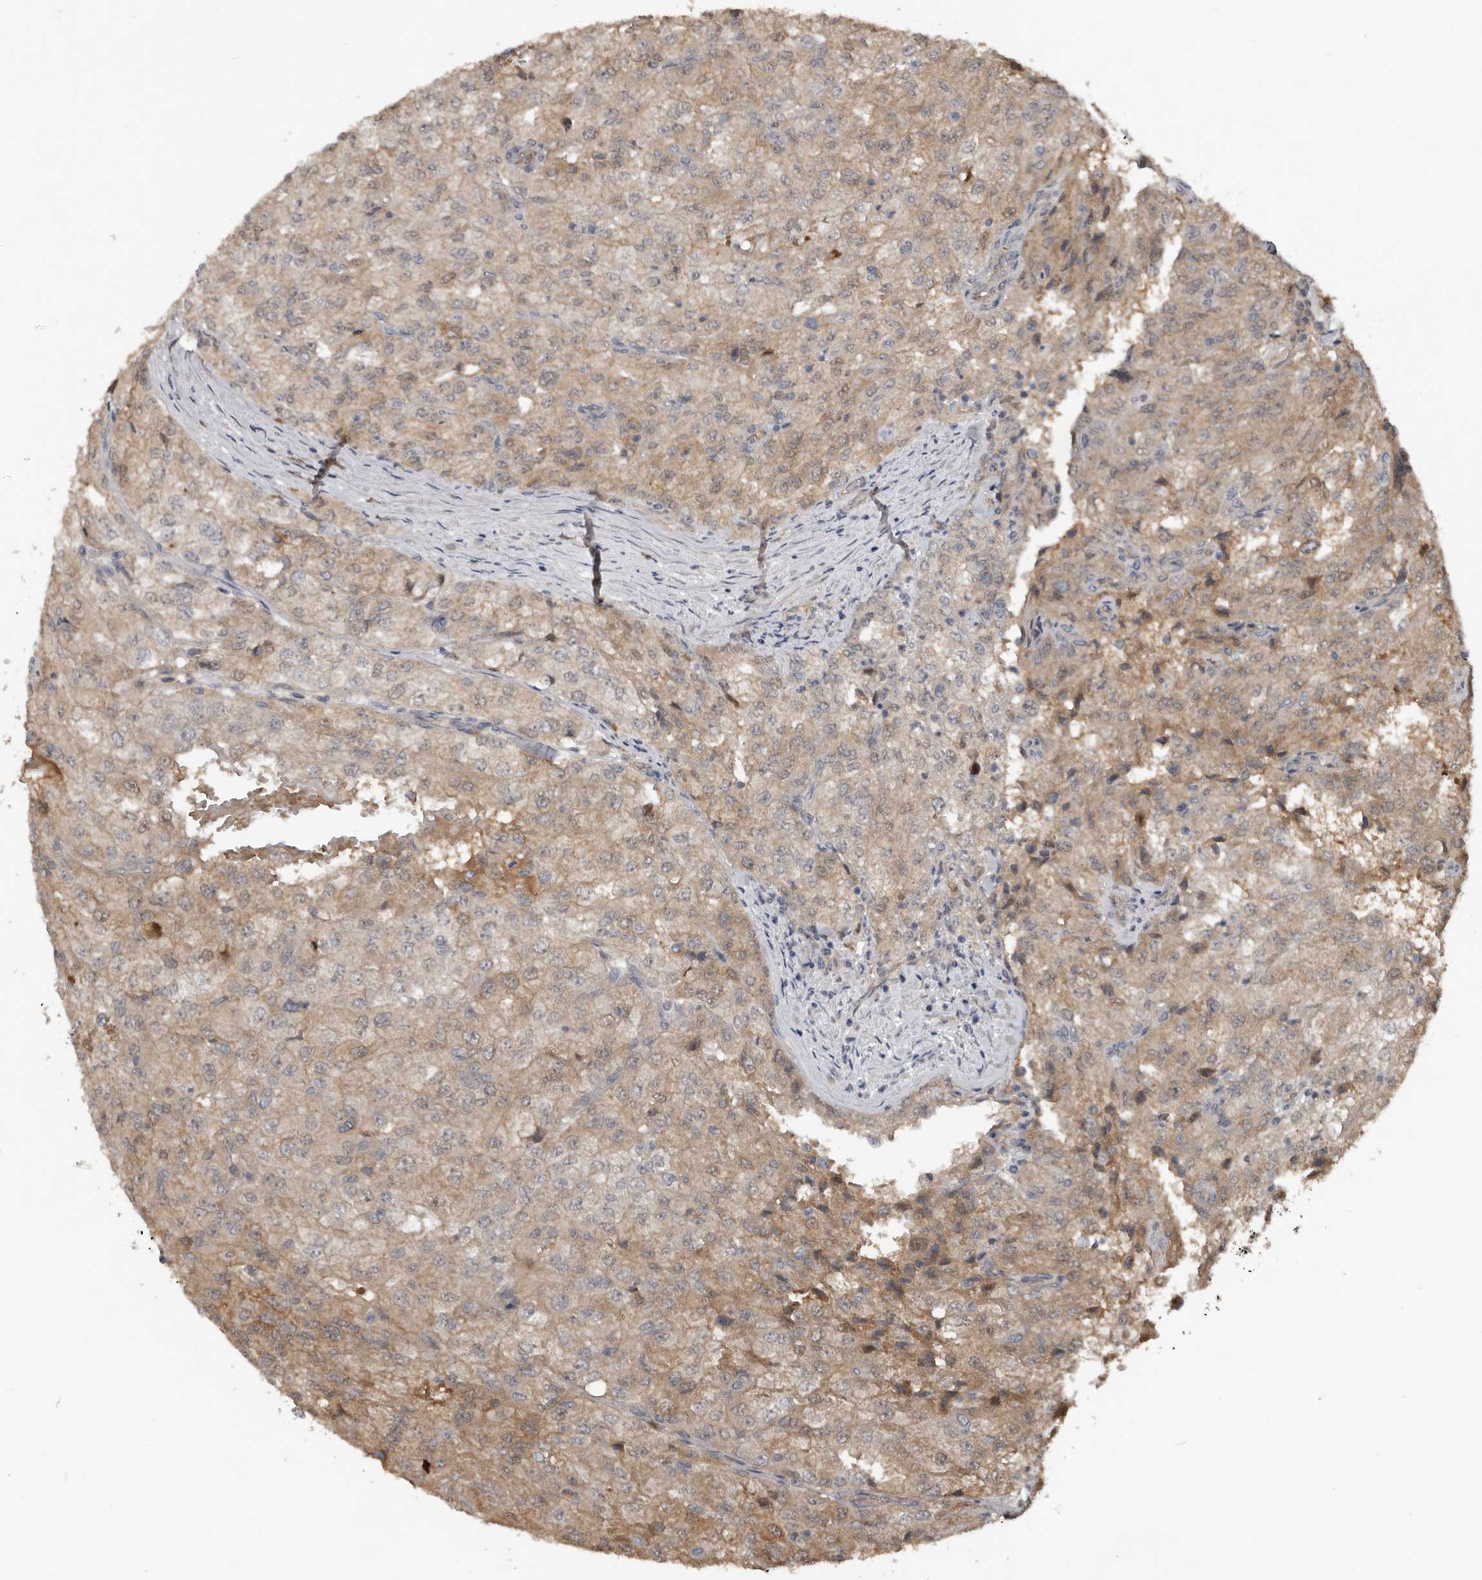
{"staining": {"intensity": "weak", "quantity": "25%-75%", "location": "cytoplasmic/membranous"}, "tissue": "renal cancer", "cell_type": "Tumor cells", "image_type": "cancer", "snomed": [{"axis": "morphology", "description": "Adenocarcinoma, NOS"}, {"axis": "topography", "description": "Kidney"}], "caption": "This micrograph displays adenocarcinoma (renal) stained with immunohistochemistry to label a protein in brown. The cytoplasmic/membranous of tumor cells show weak positivity for the protein. Nuclei are counter-stained blue.", "gene": "DNAJB4", "patient": {"sex": "female", "age": 54}}